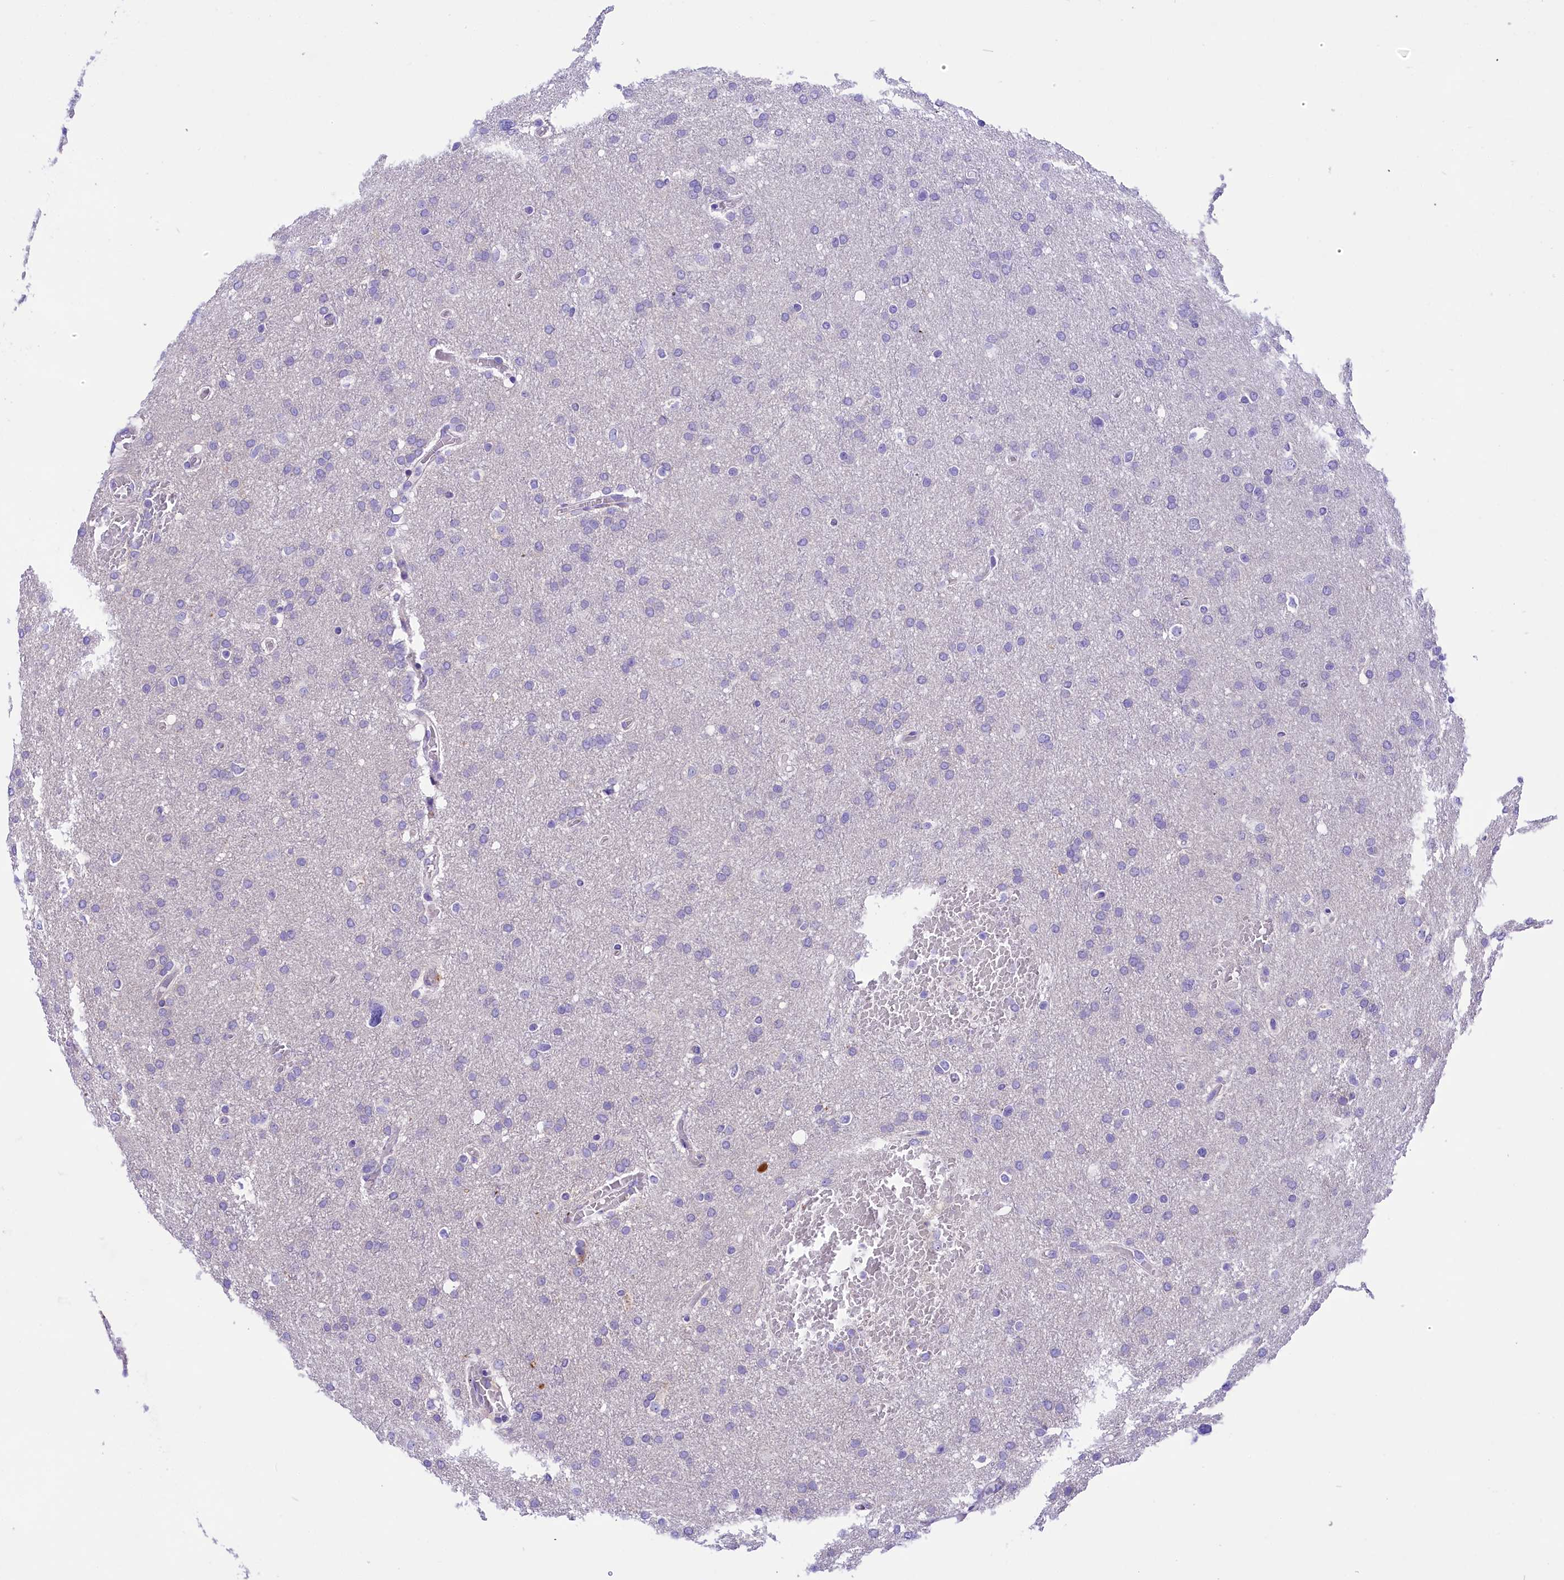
{"staining": {"intensity": "negative", "quantity": "none", "location": "none"}, "tissue": "glioma", "cell_type": "Tumor cells", "image_type": "cancer", "snomed": [{"axis": "morphology", "description": "Glioma, malignant, High grade"}, {"axis": "topography", "description": "Cerebral cortex"}], "caption": "Tumor cells show no significant protein positivity in glioma. The staining was performed using DAB (3,3'-diaminobenzidine) to visualize the protein expression in brown, while the nuclei were stained in blue with hematoxylin (Magnification: 20x).", "gene": "PEMT", "patient": {"sex": "female", "age": 36}}